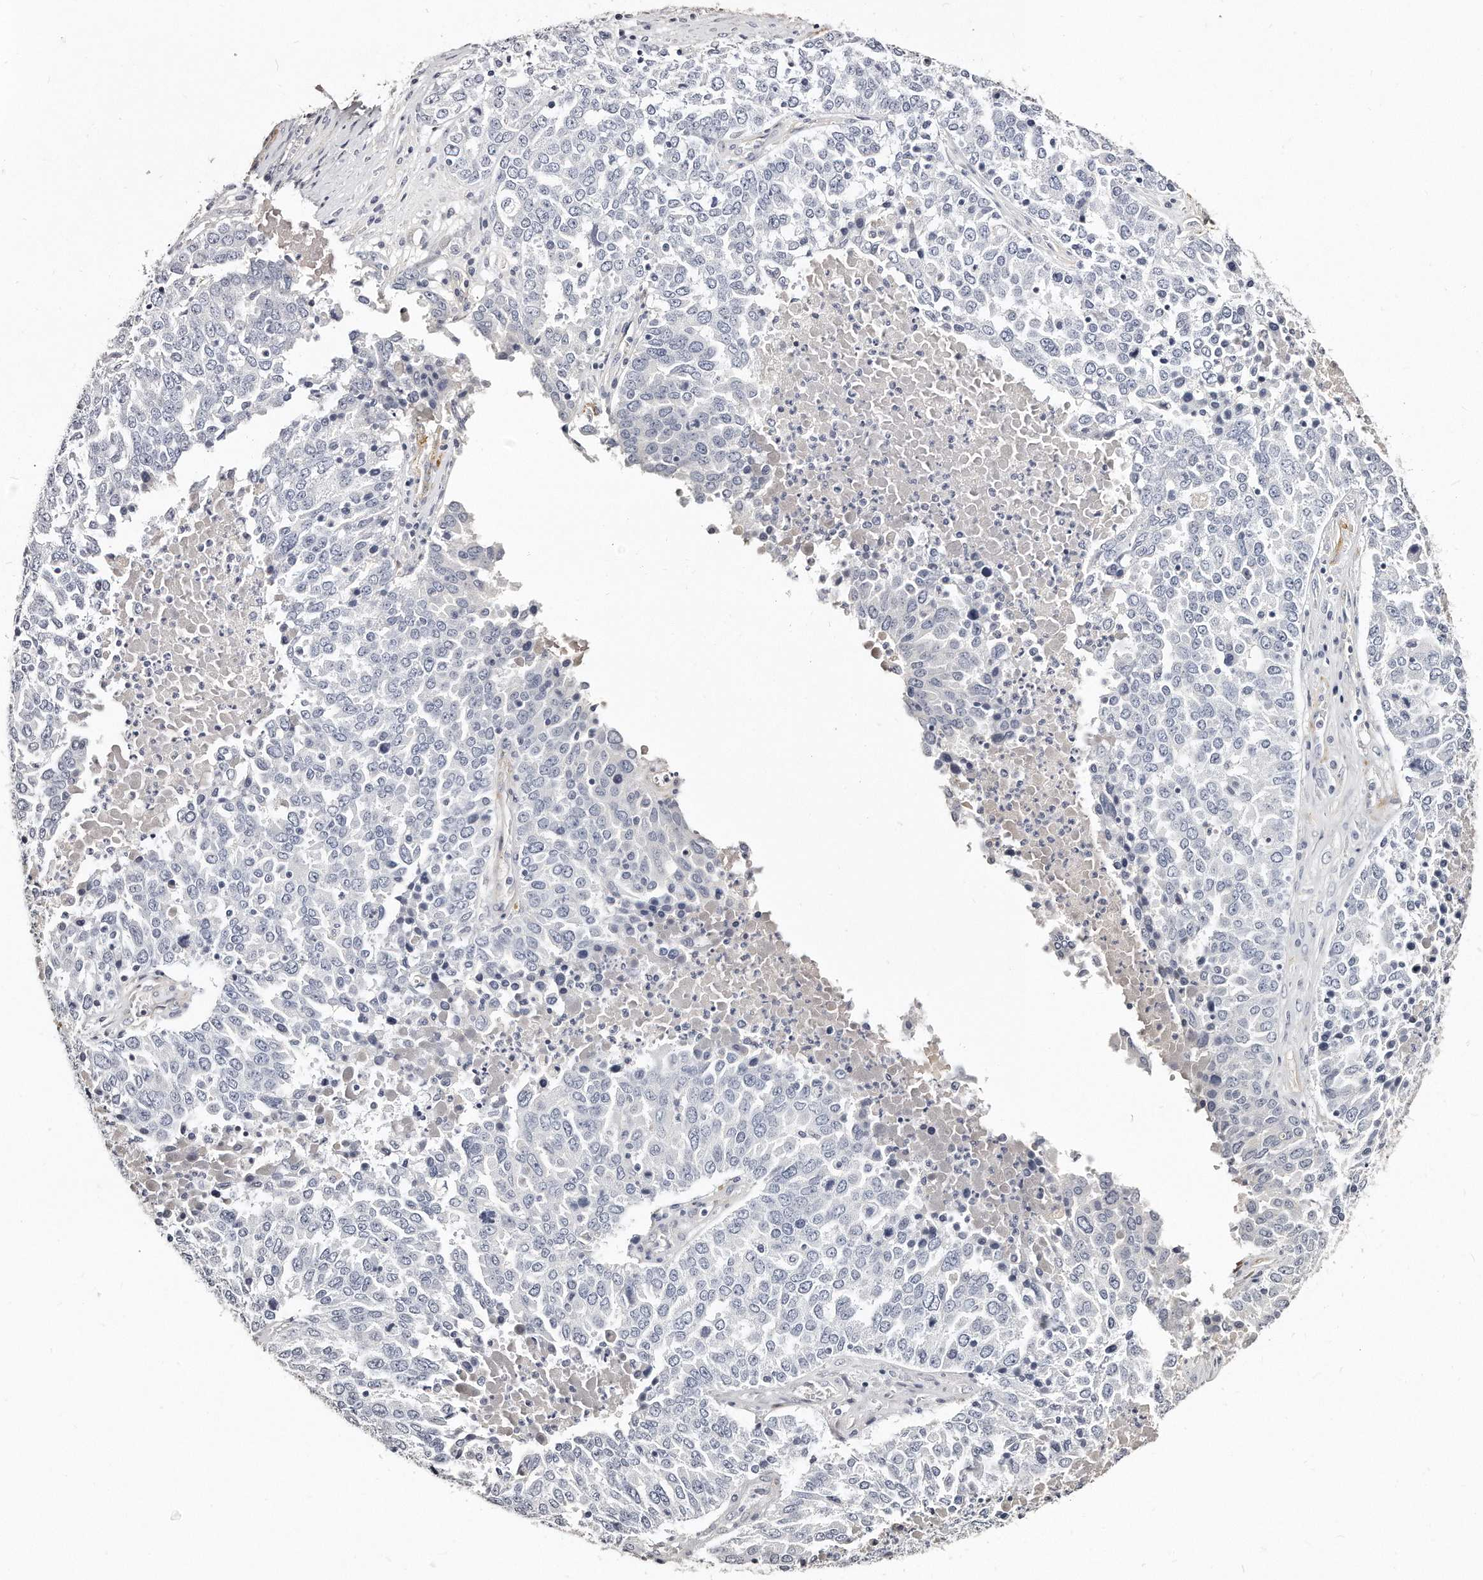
{"staining": {"intensity": "negative", "quantity": "none", "location": "none"}, "tissue": "ovarian cancer", "cell_type": "Tumor cells", "image_type": "cancer", "snomed": [{"axis": "morphology", "description": "Carcinoma, endometroid"}, {"axis": "topography", "description": "Ovary"}], "caption": "Ovarian cancer was stained to show a protein in brown. There is no significant staining in tumor cells. The staining is performed using DAB (3,3'-diaminobenzidine) brown chromogen with nuclei counter-stained in using hematoxylin.", "gene": "LMOD1", "patient": {"sex": "female", "age": 62}}